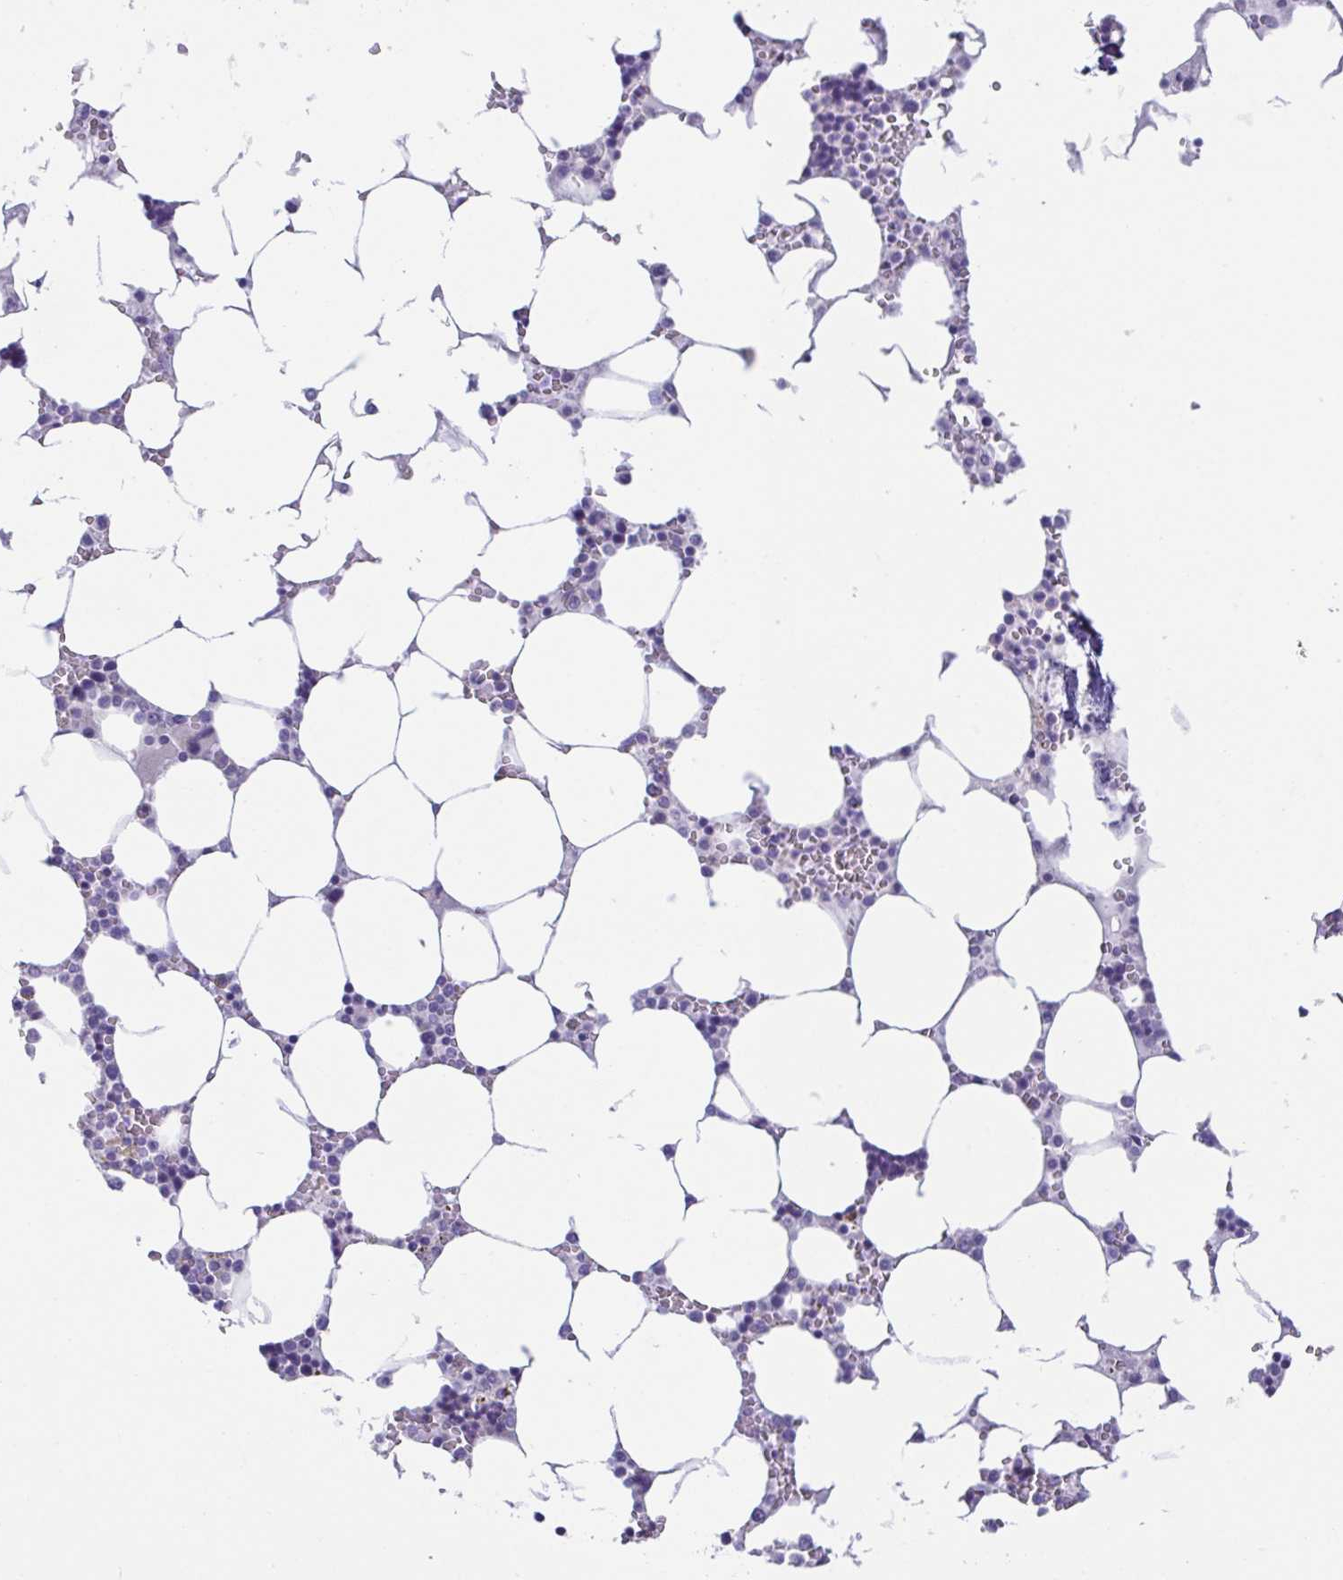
{"staining": {"intensity": "negative", "quantity": "none", "location": "none"}, "tissue": "bone marrow", "cell_type": "Hematopoietic cells", "image_type": "normal", "snomed": [{"axis": "morphology", "description": "Normal tissue, NOS"}, {"axis": "topography", "description": "Bone marrow"}], "caption": "A micrograph of bone marrow stained for a protein demonstrates no brown staining in hematopoietic cells. The staining was performed using DAB (3,3'-diaminobenzidine) to visualize the protein expression in brown, while the nuclei were stained in blue with hematoxylin (Magnification: 20x).", "gene": "RDH11", "patient": {"sex": "male", "age": 64}}